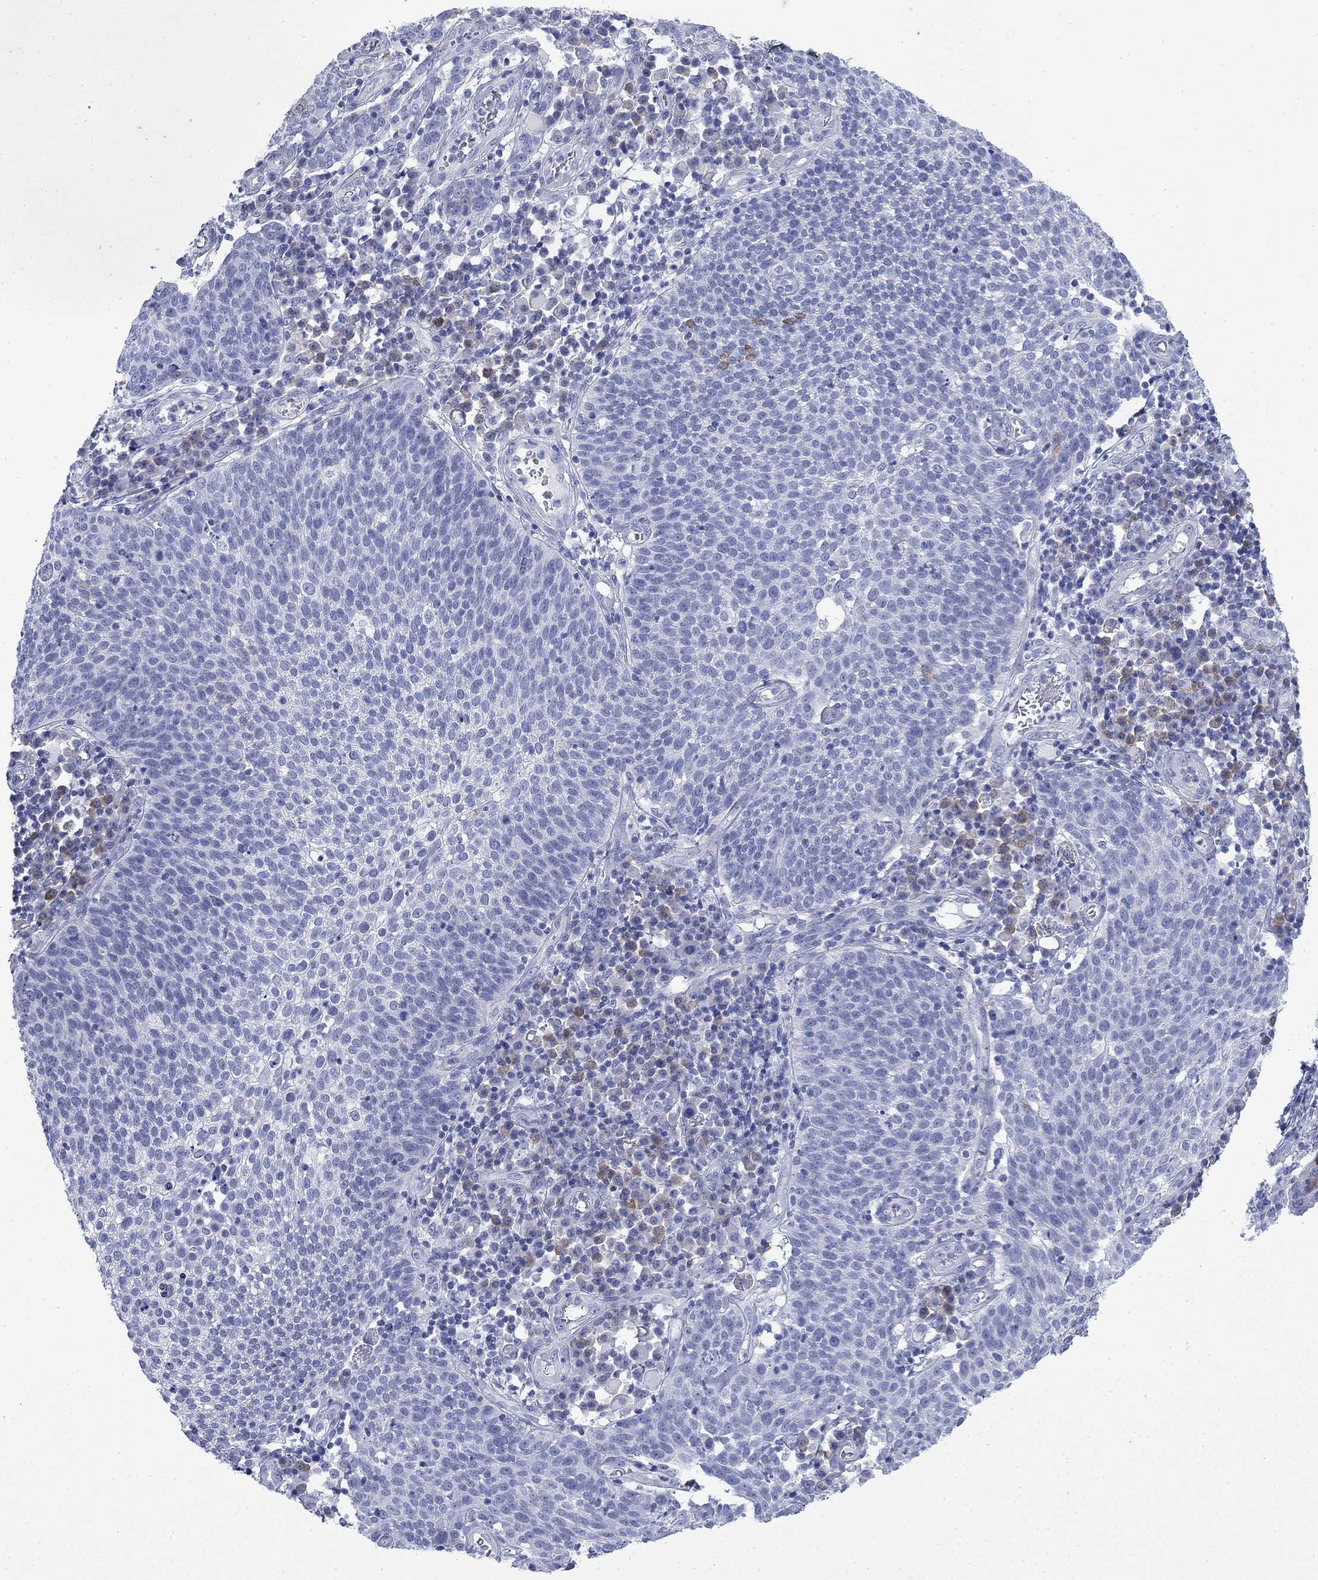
{"staining": {"intensity": "moderate", "quantity": "<25%", "location": "cytoplasmic/membranous"}, "tissue": "cervical cancer", "cell_type": "Tumor cells", "image_type": "cancer", "snomed": [{"axis": "morphology", "description": "Squamous cell carcinoma, NOS"}, {"axis": "topography", "description": "Cervix"}], "caption": "Immunohistochemistry (IHC) staining of squamous cell carcinoma (cervical), which reveals low levels of moderate cytoplasmic/membranous positivity in about <25% of tumor cells indicating moderate cytoplasmic/membranous protein positivity. The staining was performed using DAB (brown) for protein detection and nuclei were counterstained in hematoxylin (blue).", "gene": "IGF2BP3", "patient": {"sex": "female", "age": 34}}